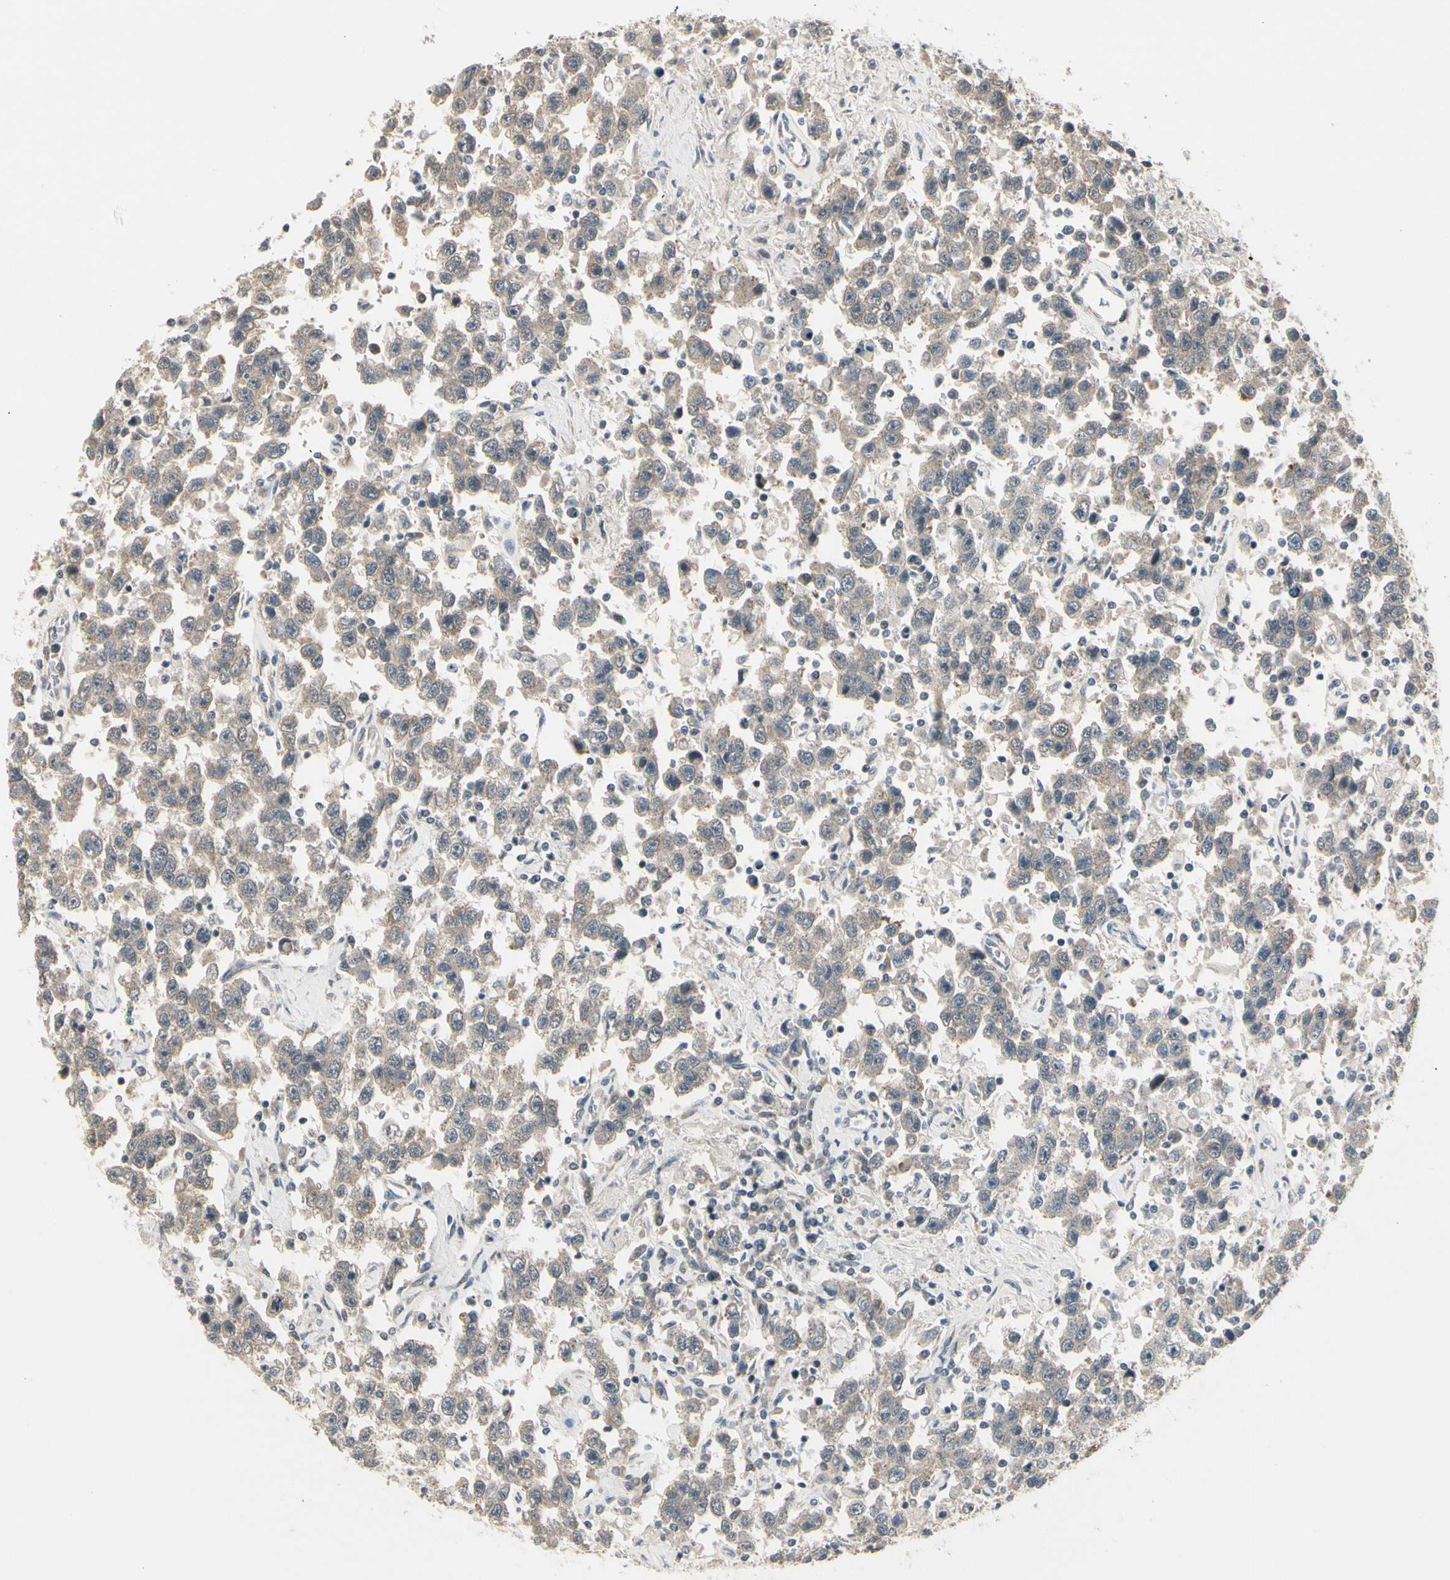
{"staining": {"intensity": "weak", "quantity": ">75%", "location": "cytoplasmic/membranous"}, "tissue": "testis cancer", "cell_type": "Tumor cells", "image_type": "cancer", "snomed": [{"axis": "morphology", "description": "Seminoma, NOS"}, {"axis": "topography", "description": "Testis"}], "caption": "This is an image of immunohistochemistry staining of testis seminoma, which shows weak expression in the cytoplasmic/membranous of tumor cells.", "gene": "SVBP", "patient": {"sex": "male", "age": 41}}